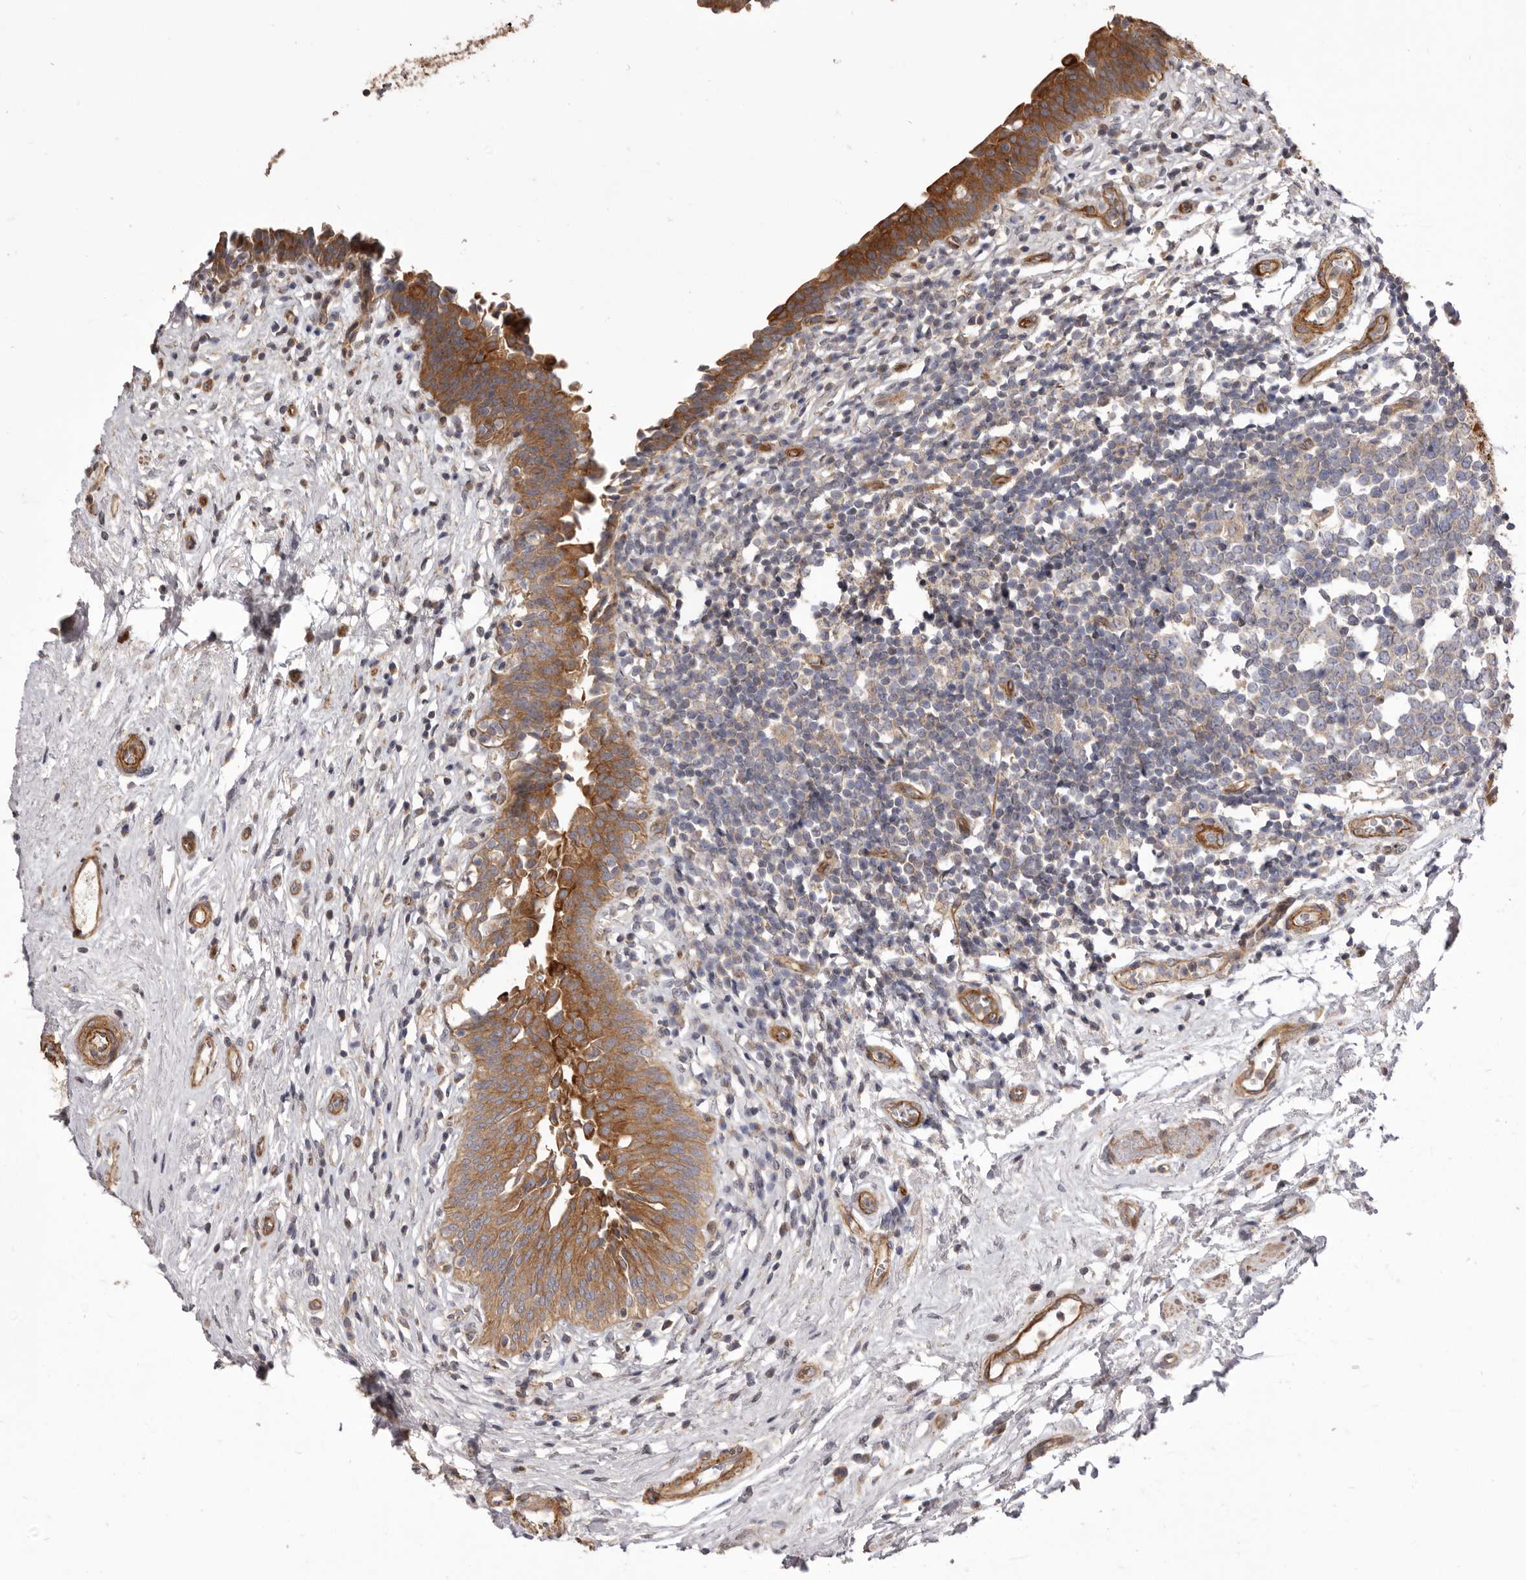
{"staining": {"intensity": "strong", "quantity": ">75%", "location": "cytoplasmic/membranous"}, "tissue": "urinary bladder", "cell_type": "Urothelial cells", "image_type": "normal", "snomed": [{"axis": "morphology", "description": "Normal tissue, NOS"}, {"axis": "topography", "description": "Urinary bladder"}], "caption": "The histopathology image reveals a brown stain indicating the presence of a protein in the cytoplasmic/membranous of urothelial cells in urinary bladder. (Brightfield microscopy of DAB IHC at high magnification).", "gene": "VPS45", "patient": {"sex": "male", "age": 83}}